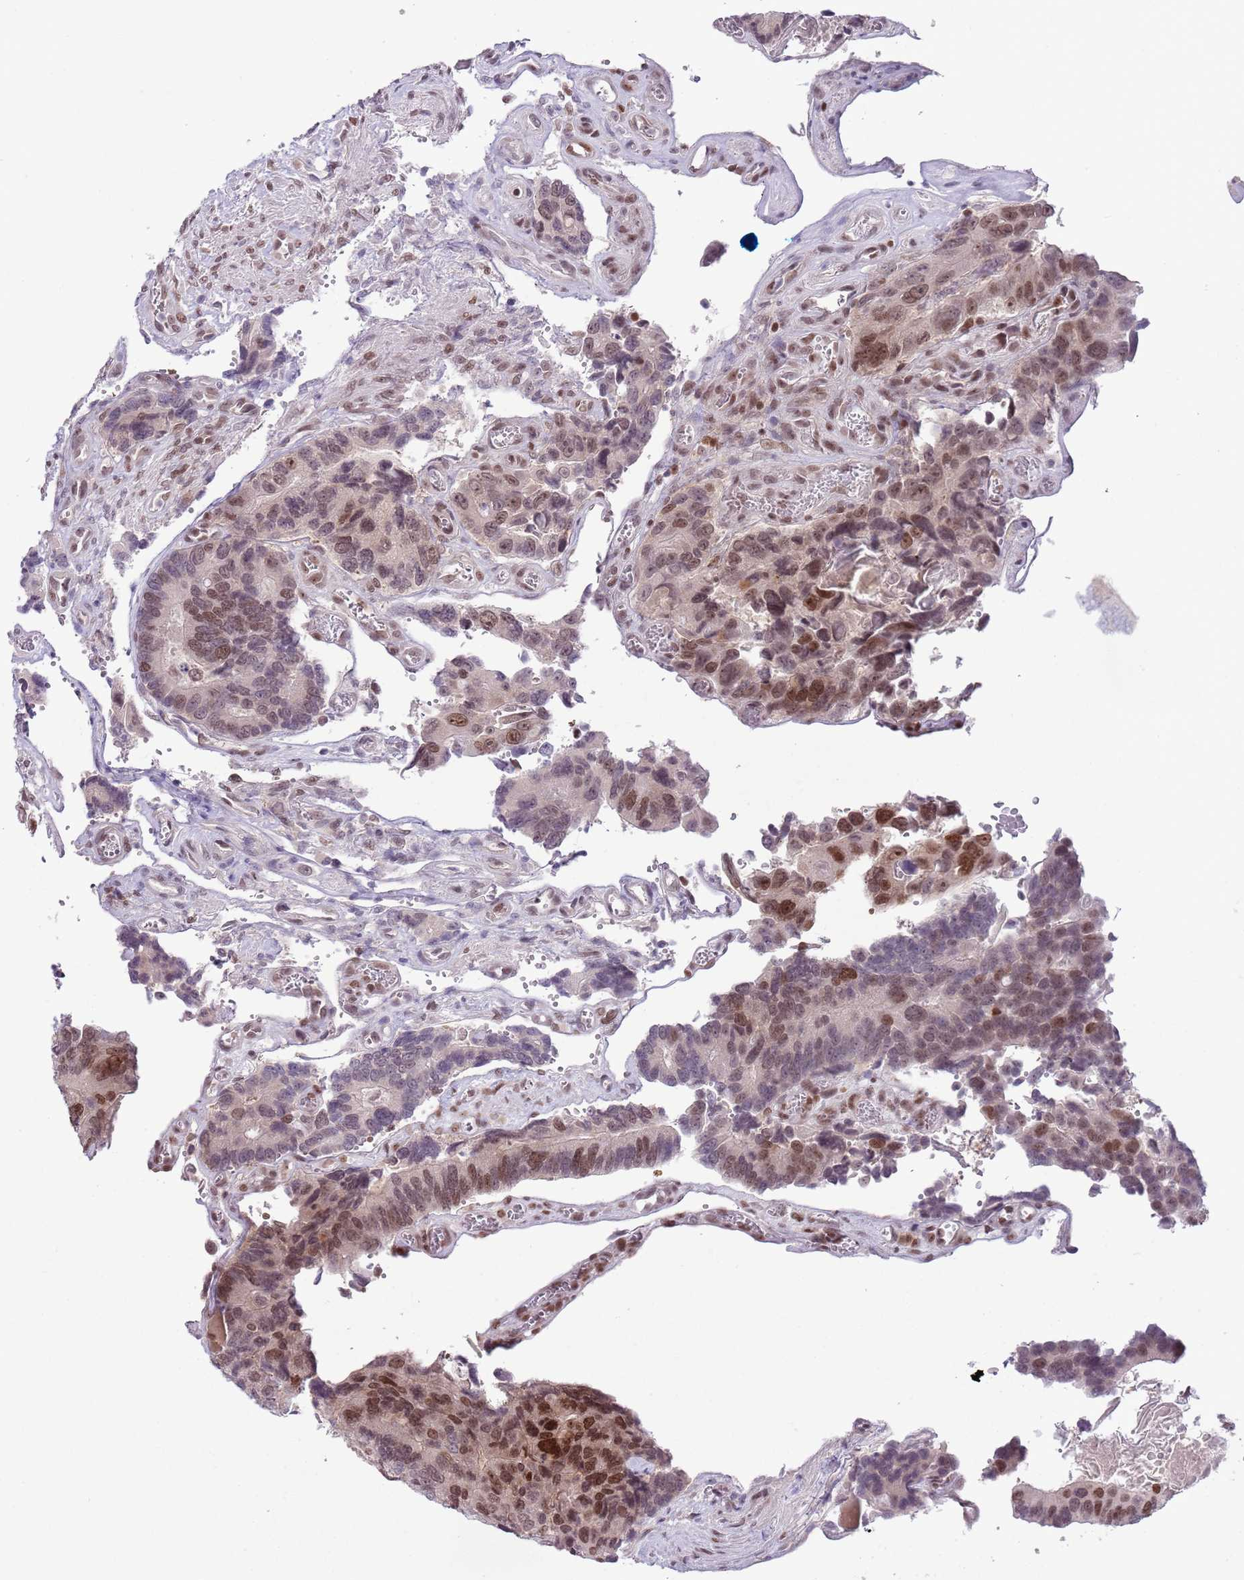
{"staining": {"intensity": "moderate", "quantity": "25%-75%", "location": "nuclear"}, "tissue": "colorectal cancer", "cell_type": "Tumor cells", "image_type": "cancer", "snomed": [{"axis": "morphology", "description": "Adenocarcinoma, NOS"}, {"axis": "topography", "description": "Colon"}], "caption": "A medium amount of moderate nuclear staining is seen in approximately 25%-75% of tumor cells in colorectal cancer (adenocarcinoma) tissue.", "gene": "SELENOH", "patient": {"sex": "male", "age": 84}}